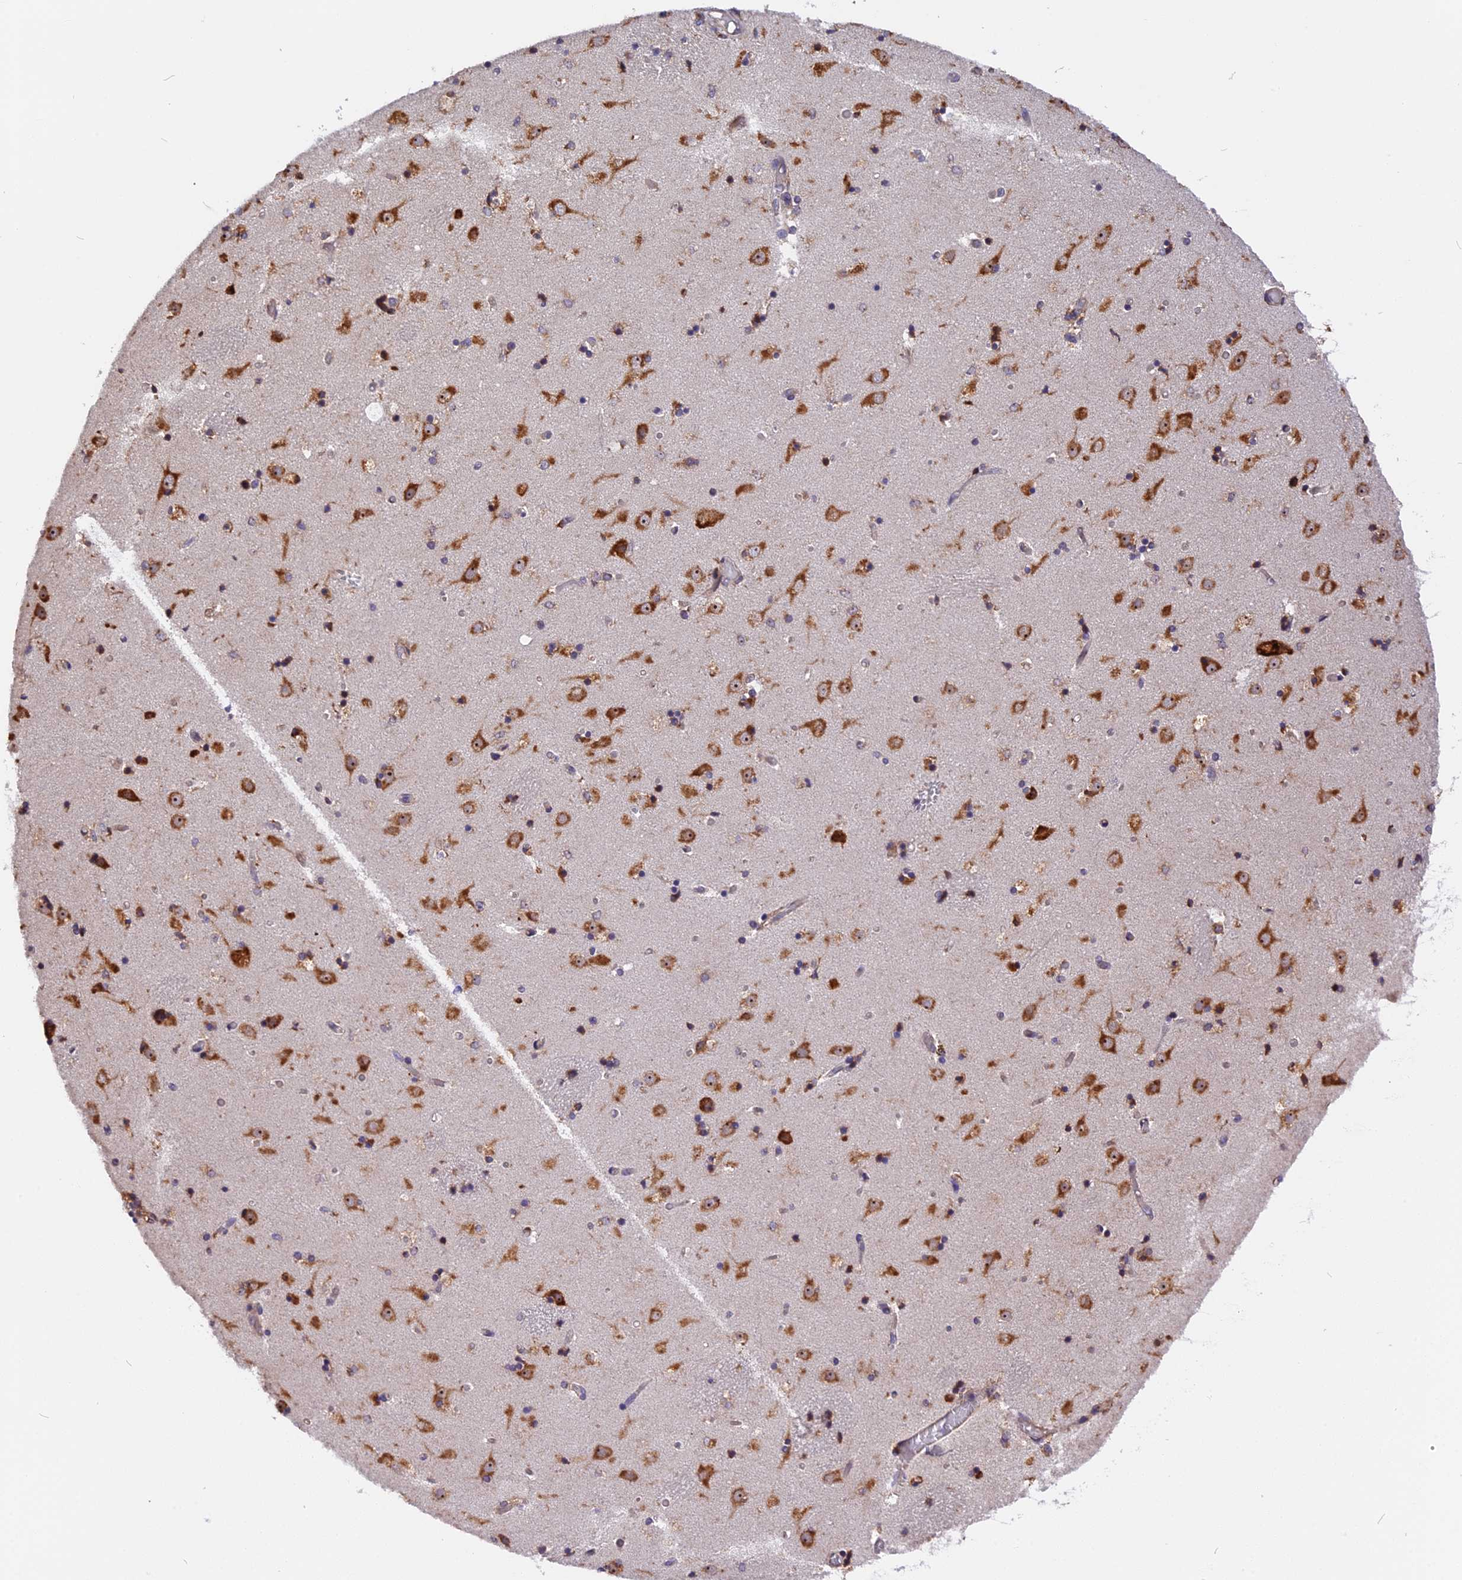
{"staining": {"intensity": "negative", "quantity": "none", "location": "none"}, "tissue": "caudate", "cell_type": "Glial cells", "image_type": "normal", "snomed": [{"axis": "morphology", "description": "Normal tissue, NOS"}, {"axis": "topography", "description": "Lateral ventricle wall"}], "caption": "This photomicrograph is of unremarkable caudate stained with IHC to label a protein in brown with the nuclei are counter-stained blue. There is no expression in glial cells.", "gene": "GNPTAB", "patient": {"sex": "female", "age": 52}}